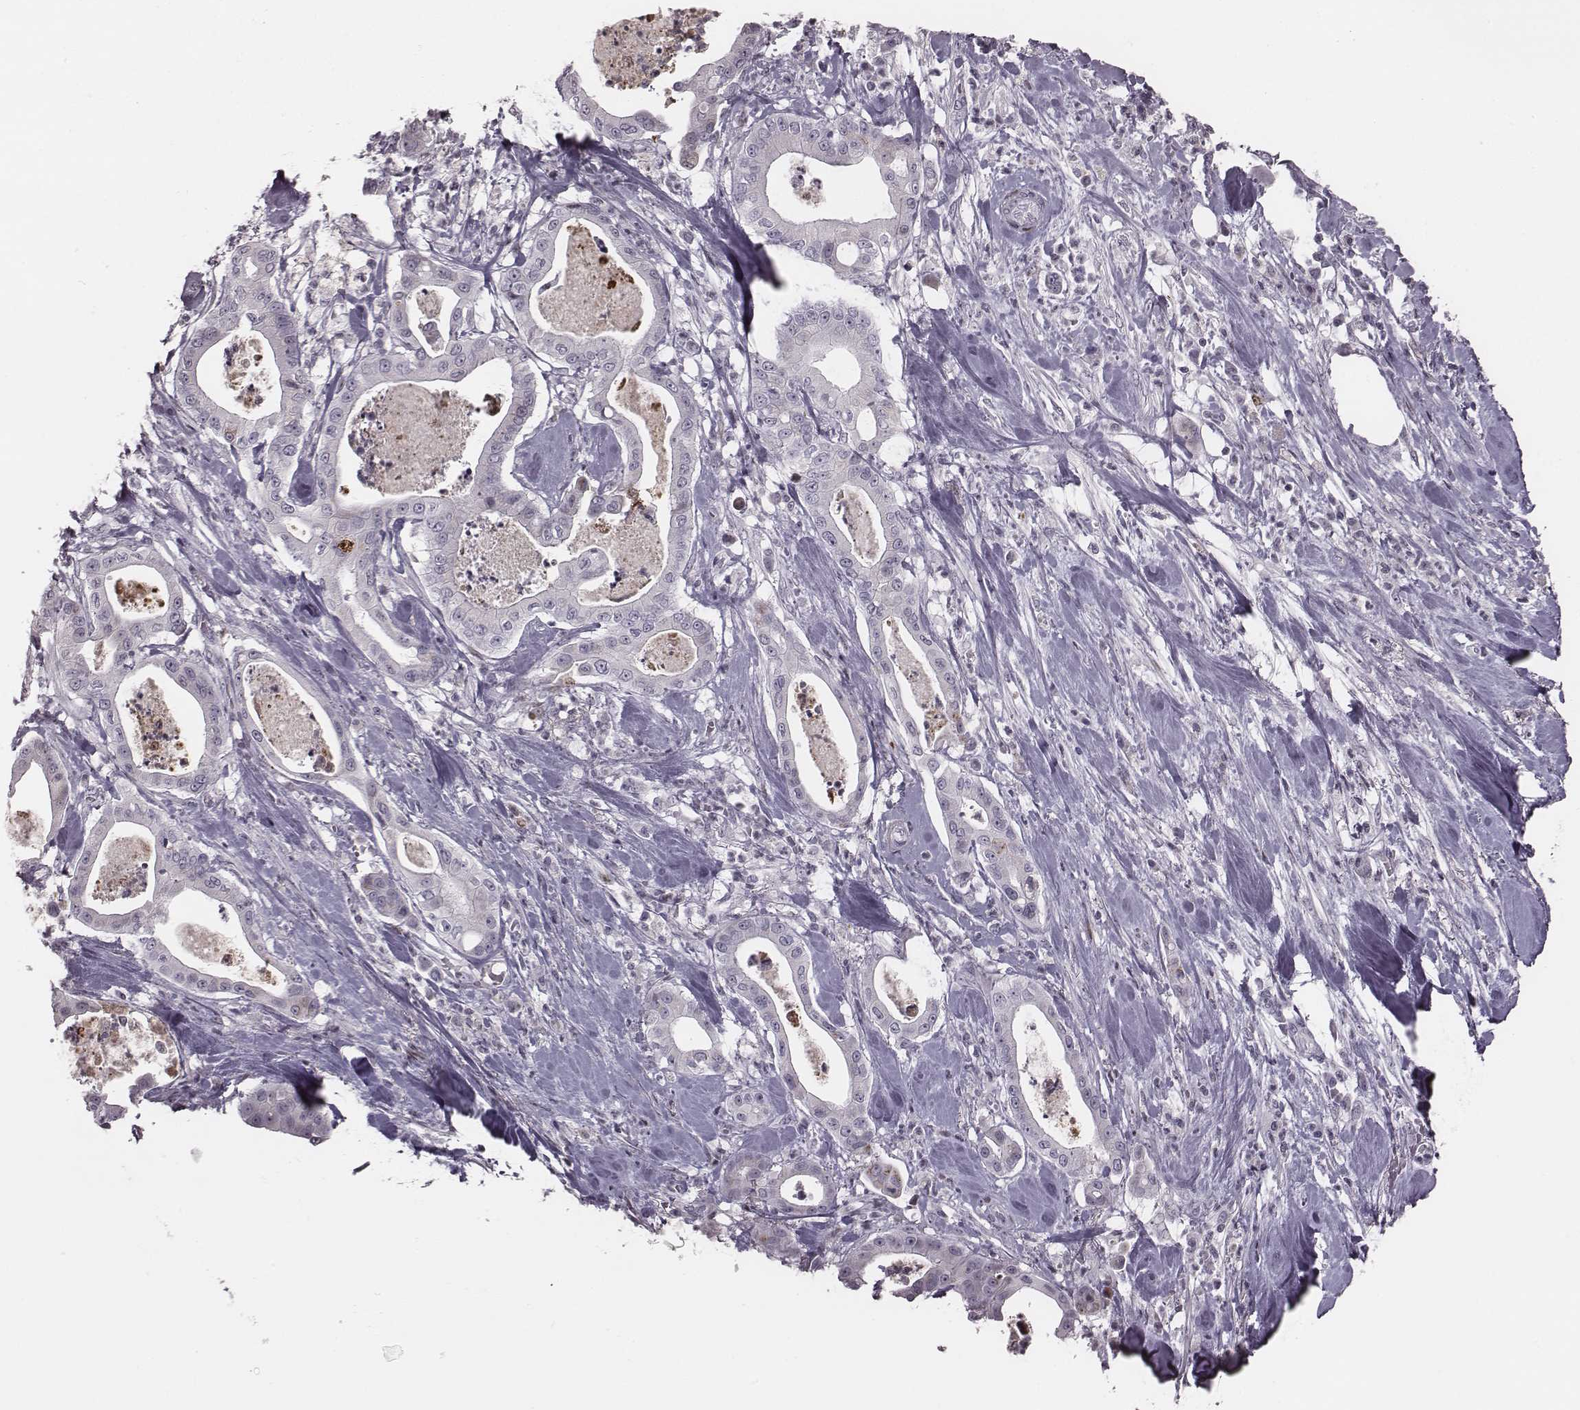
{"staining": {"intensity": "negative", "quantity": "none", "location": "none"}, "tissue": "pancreatic cancer", "cell_type": "Tumor cells", "image_type": "cancer", "snomed": [{"axis": "morphology", "description": "Adenocarcinoma, NOS"}, {"axis": "topography", "description": "Pancreas"}], "caption": "Immunohistochemical staining of human pancreatic cancer (adenocarcinoma) displays no significant expression in tumor cells.", "gene": "NDC1", "patient": {"sex": "male", "age": 71}}